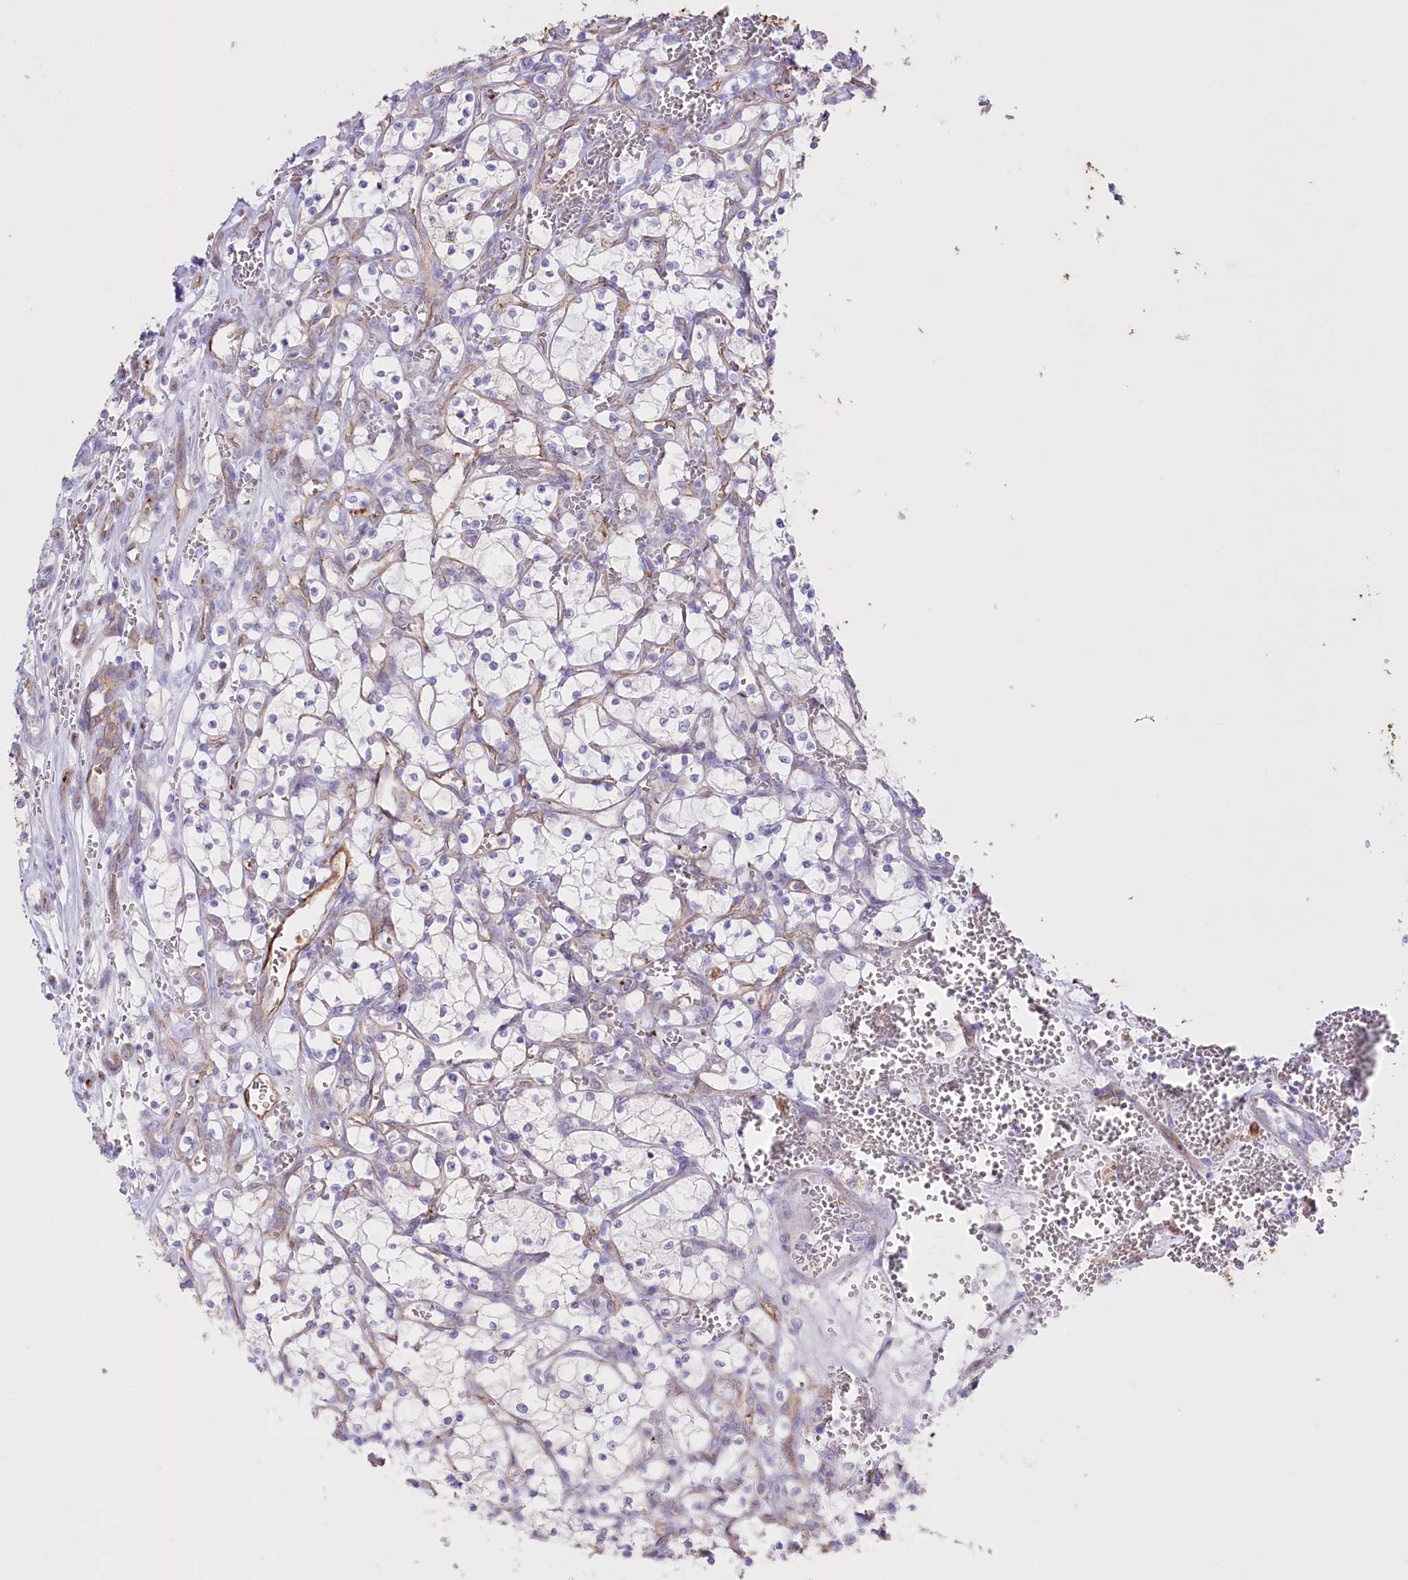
{"staining": {"intensity": "negative", "quantity": "none", "location": "none"}, "tissue": "renal cancer", "cell_type": "Tumor cells", "image_type": "cancer", "snomed": [{"axis": "morphology", "description": "Adenocarcinoma, NOS"}, {"axis": "topography", "description": "Kidney"}], "caption": "Immunohistochemistry (IHC) photomicrograph of neoplastic tissue: renal cancer (adenocarcinoma) stained with DAB reveals no significant protein staining in tumor cells.", "gene": "SLC39A10", "patient": {"sex": "female", "age": 69}}